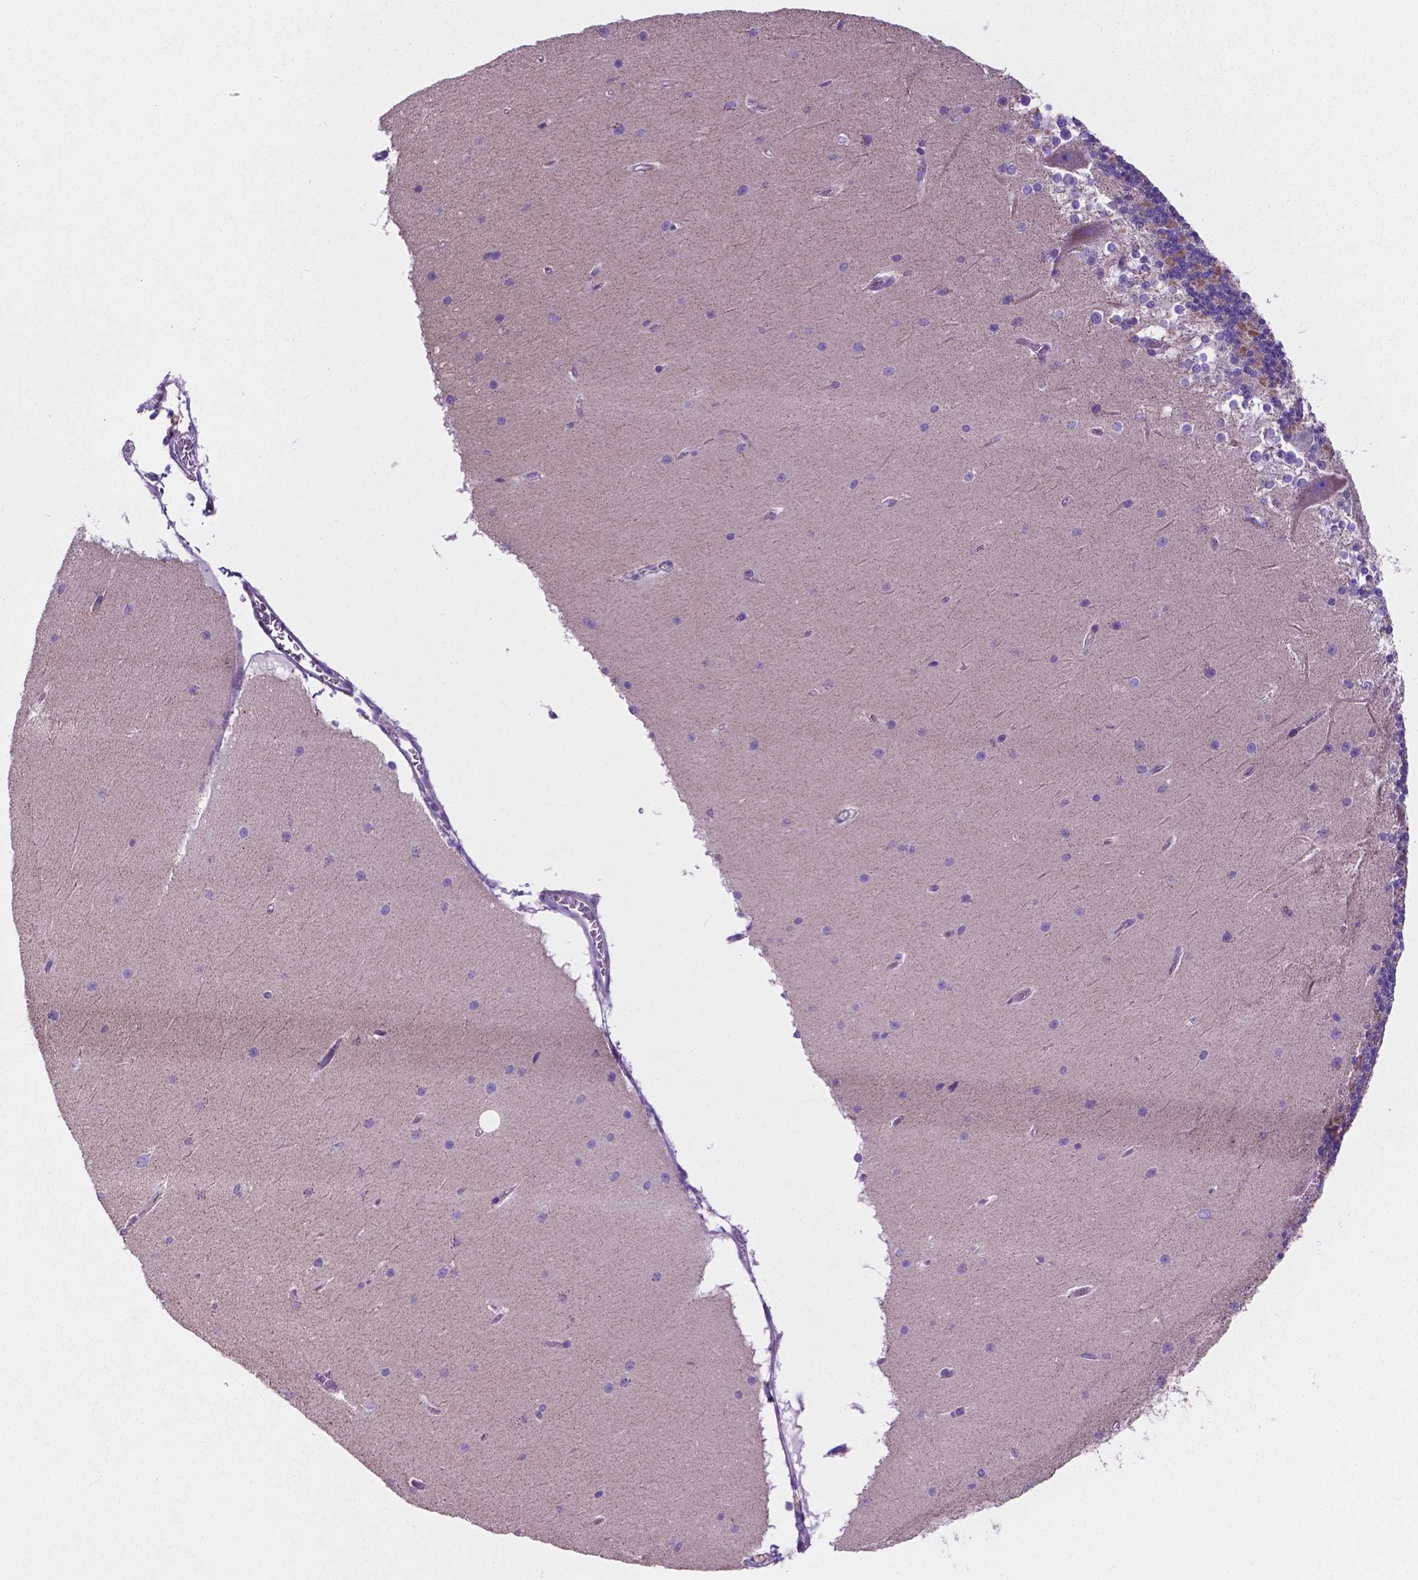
{"staining": {"intensity": "moderate", "quantity": "25%-75%", "location": "cytoplasmic/membranous"}, "tissue": "cerebellum", "cell_type": "Cells in granular layer", "image_type": "normal", "snomed": [{"axis": "morphology", "description": "Normal tissue, NOS"}, {"axis": "topography", "description": "Cerebellum"}], "caption": "Cells in granular layer display medium levels of moderate cytoplasmic/membranous expression in approximately 25%-75% of cells in benign cerebellum. The staining is performed using DAB brown chromogen to label protein expression. The nuclei are counter-stained blue using hematoxylin.", "gene": "TMEM121B", "patient": {"sex": "female", "age": 19}}